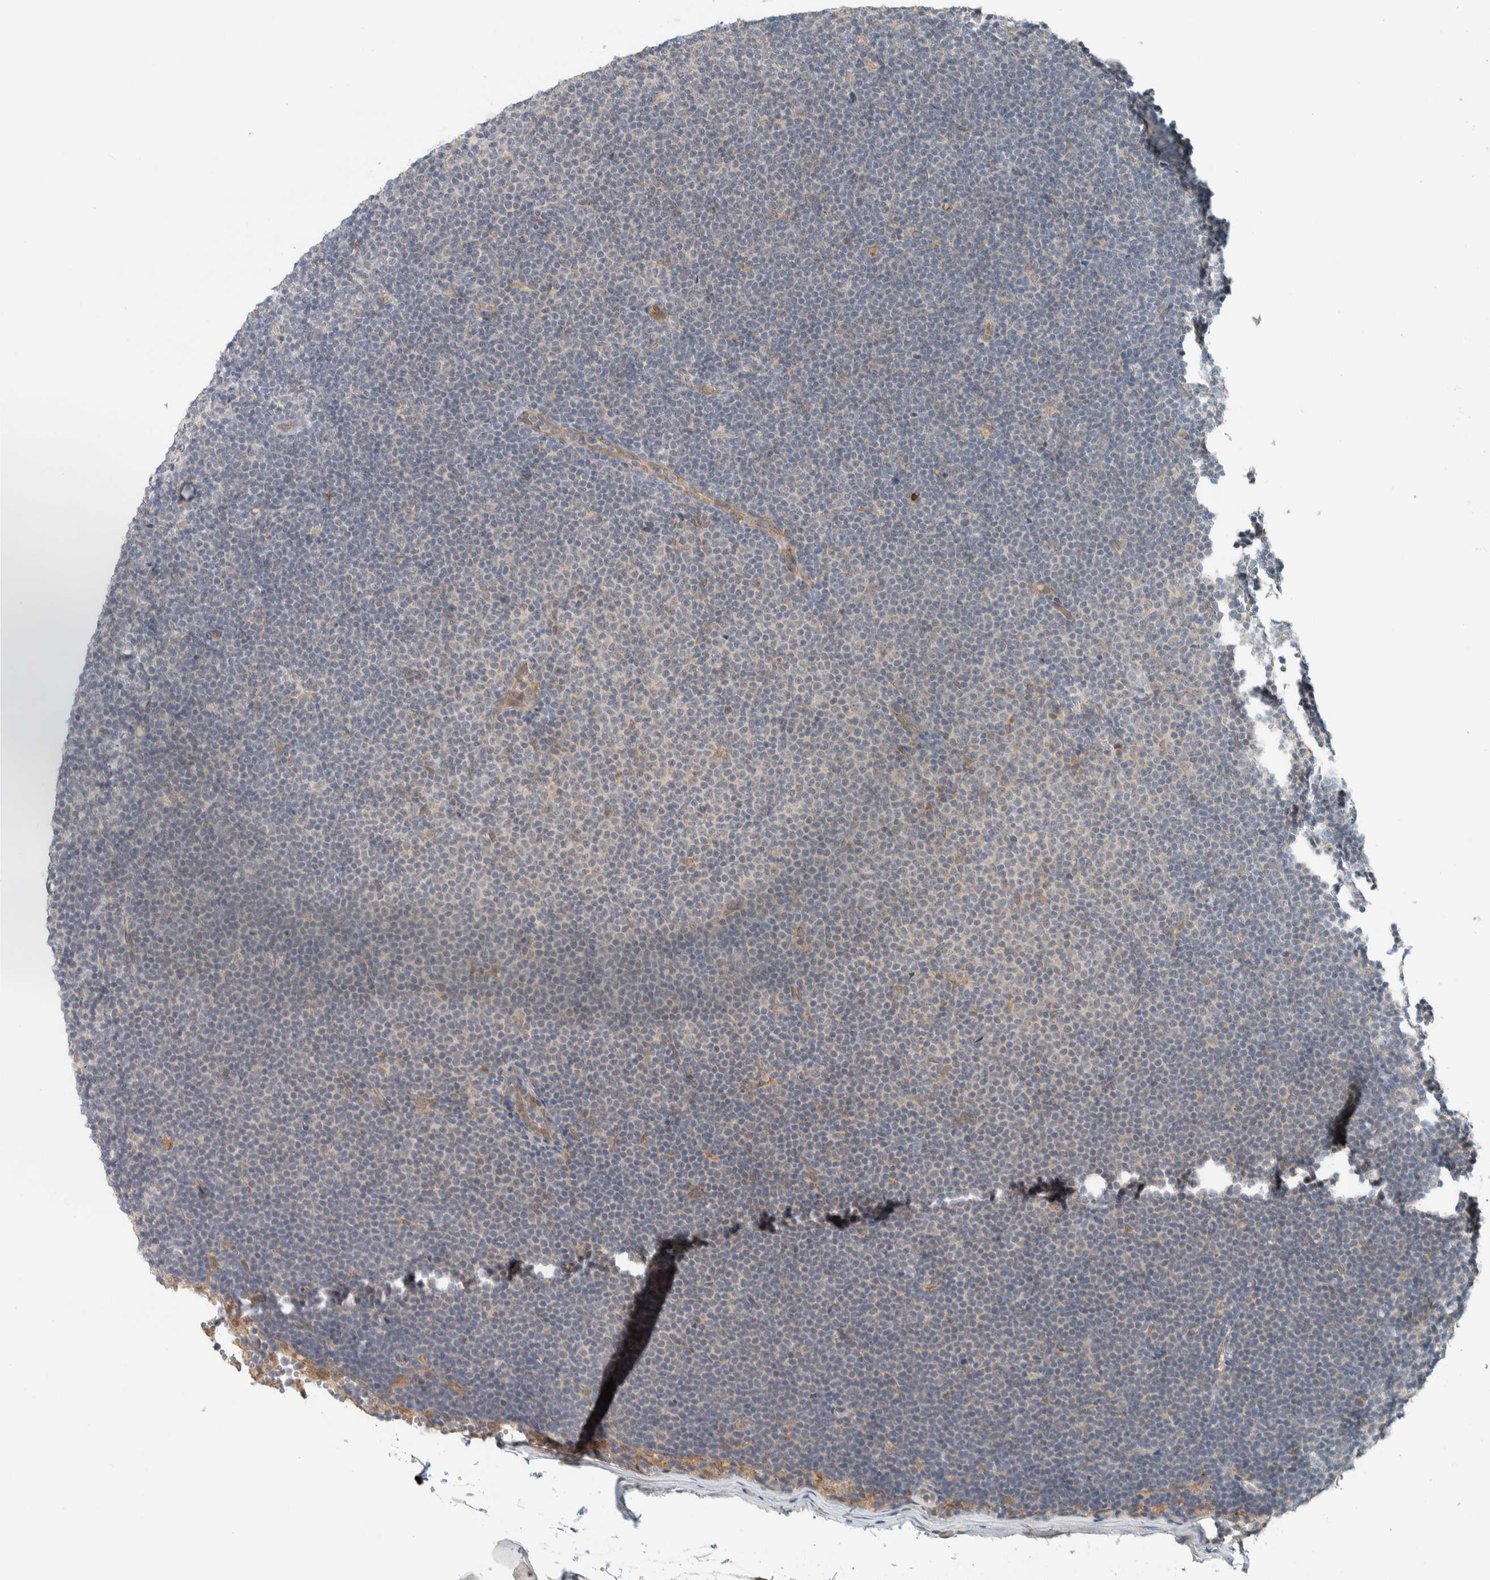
{"staining": {"intensity": "negative", "quantity": "none", "location": "none"}, "tissue": "lymphoma", "cell_type": "Tumor cells", "image_type": "cancer", "snomed": [{"axis": "morphology", "description": "Malignant lymphoma, non-Hodgkin's type, Low grade"}, {"axis": "topography", "description": "Lymph node"}], "caption": "Lymphoma stained for a protein using IHC reveals no expression tumor cells.", "gene": "CTBP2", "patient": {"sex": "female", "age": 53}}